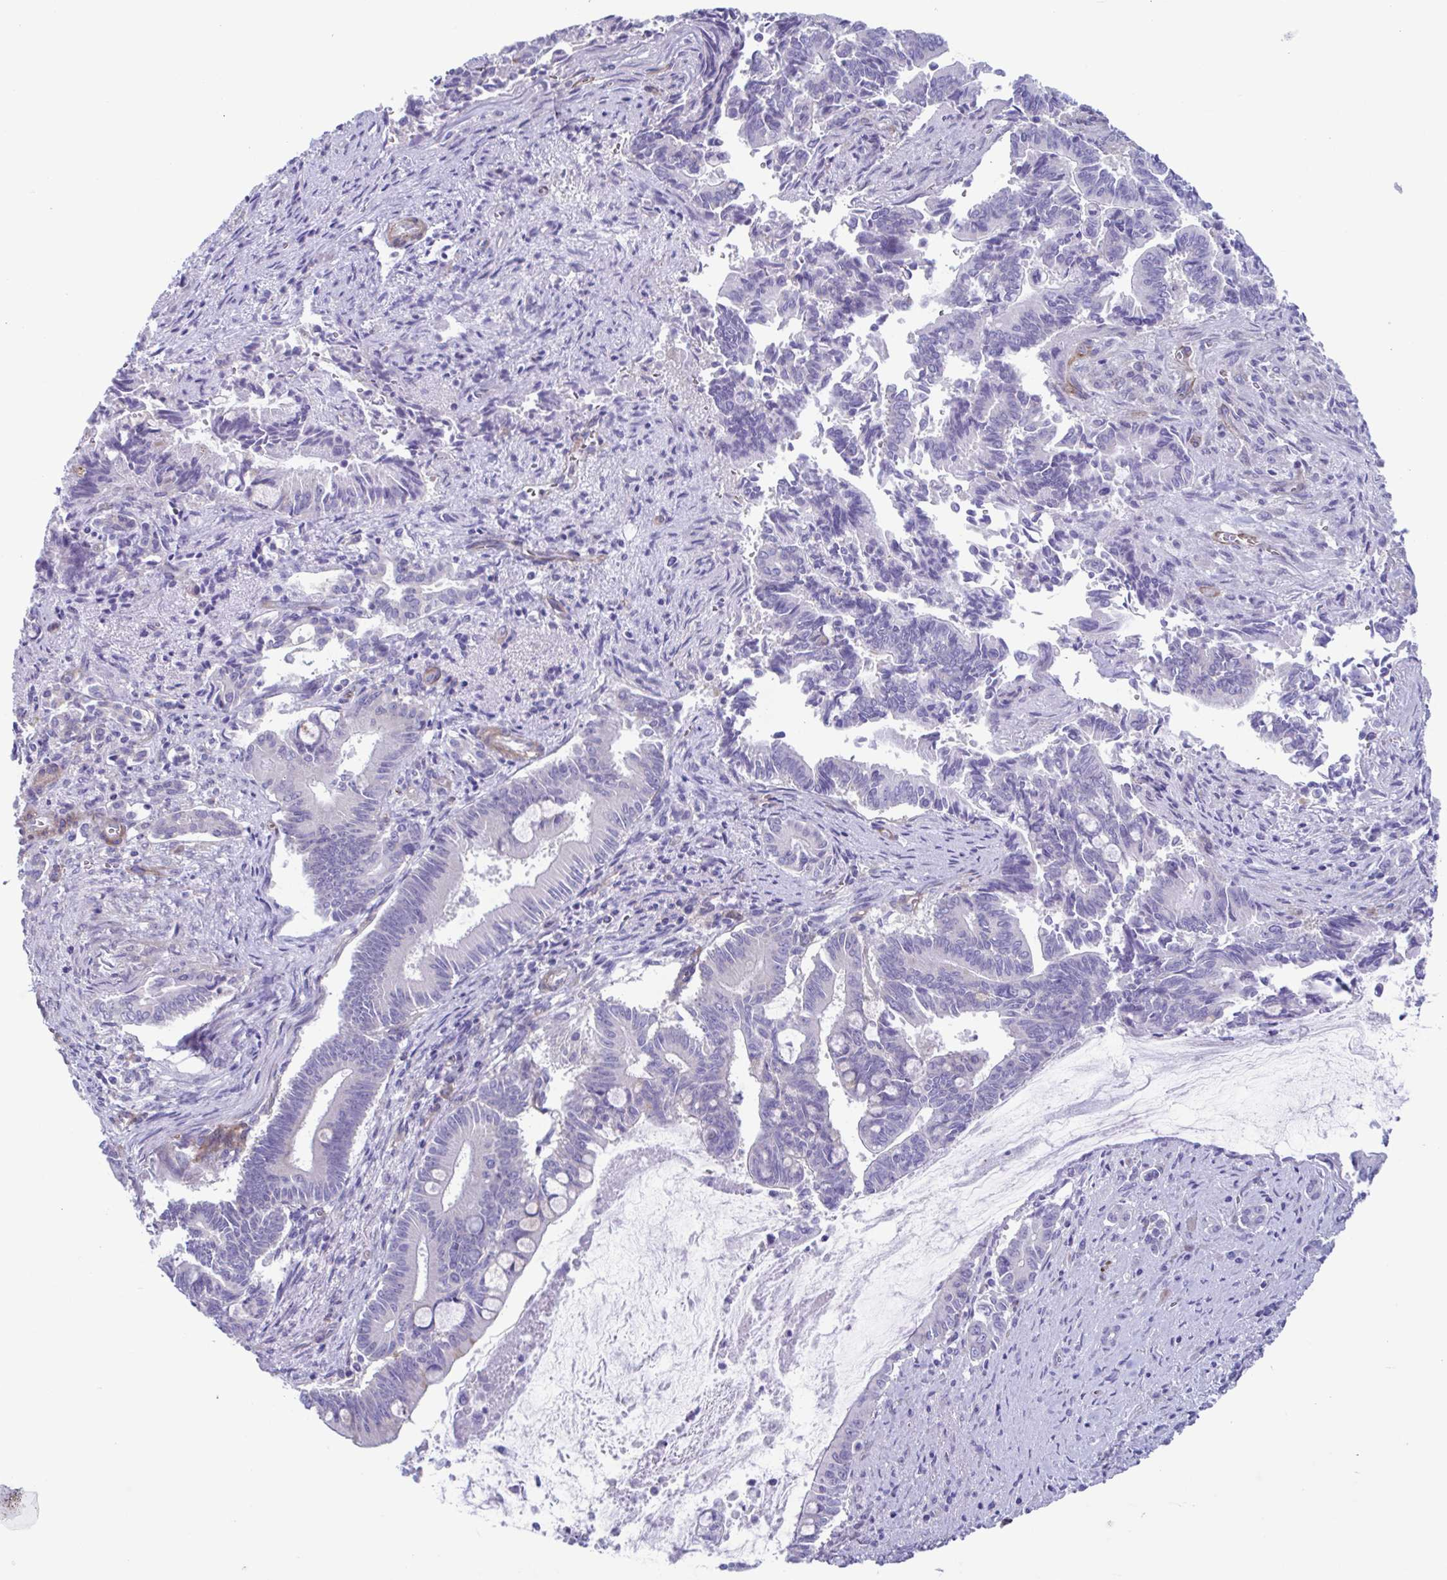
{"staining": {"intensity": "negative", "quantity": "none", "location": "none"}, "tissue": "pancreatic cancer", "cell_type": "Tumor cells", "image_type": "cancer", "snomed": [{"axis": "morphology", "description": "Adenocarcinoma, NOS"}, {"axis": "topography", "description": "Pancreas"}], "caption": "A histopathology image of pancreatic cancer stained for a protein reveals no brown staining in tumor cells.", "gene": "LPIN3", "patient": {"sex": "male", "age": 68}}